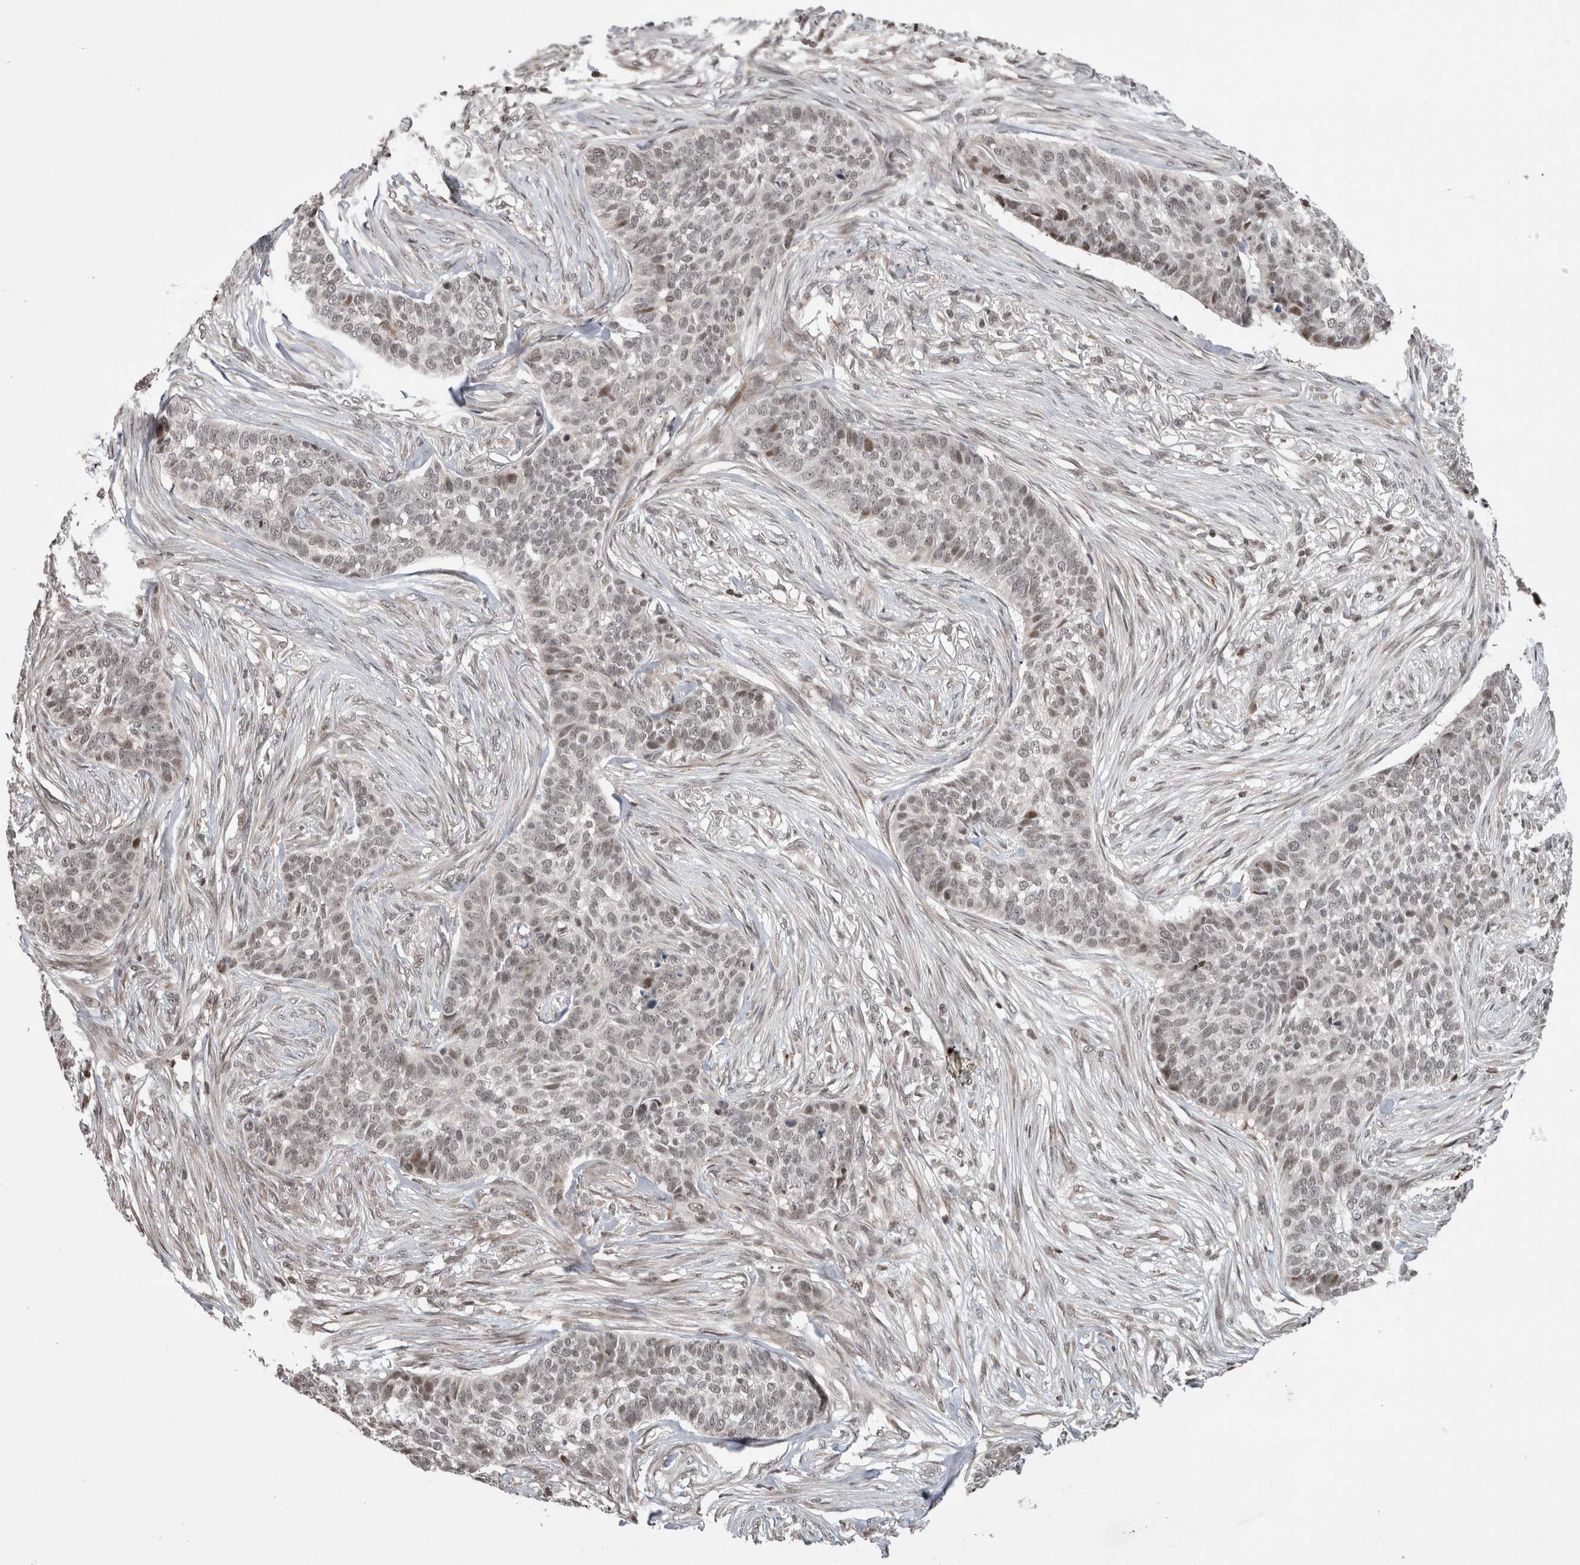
{"staining": {"intensity": "weak", "quantity": "25%-75%", "location": "nuclear"}, "tissue": "skin cancer", "cell_type": "Tumor cells", "image_type": "cancer", "snomed": [{"axis": "morphology", "description": "Basal cell carcinoma"}, {"axis": "topography", "description": "Skin"}], "caption": "A micrograph of human basal cell carcinoma (skin) stained for a protein shows weak nuclear brown staining in tumor cells.", "gene": "ZBTB11", "patient": {"sex": "male", "age": 85}}